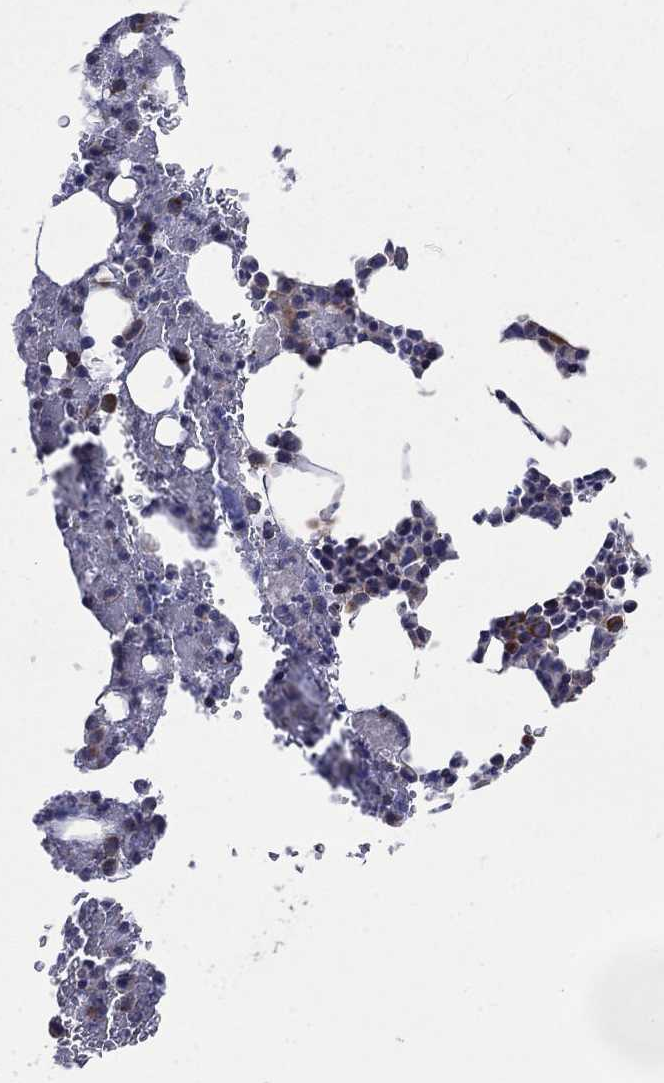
{"staining": {"intensity": "strong", "quantity": "<25%", "location": "cytoplasmic/membranous"}, "tissue": "bone marrow", "cell_type": "Hematopoietic cells", "image_type": "normal", "snomed": [{"axis": "morphology", "description": "Normal tissue, NOS"}, {"axis": "topography", "description": "Bone marrow"}], "caption": "An immunohistochemistry histopathology image of unremarkable tissue is shown. Protein staining in brown labels strong cytoplasmic/membranous positivity in bone marrow within hematopoietic cells. (DAB IHC, brown staining for protein, blue staining for nuclei).", "gene": "RPLP0", "patient": {"sex": "male", "age": 83}}